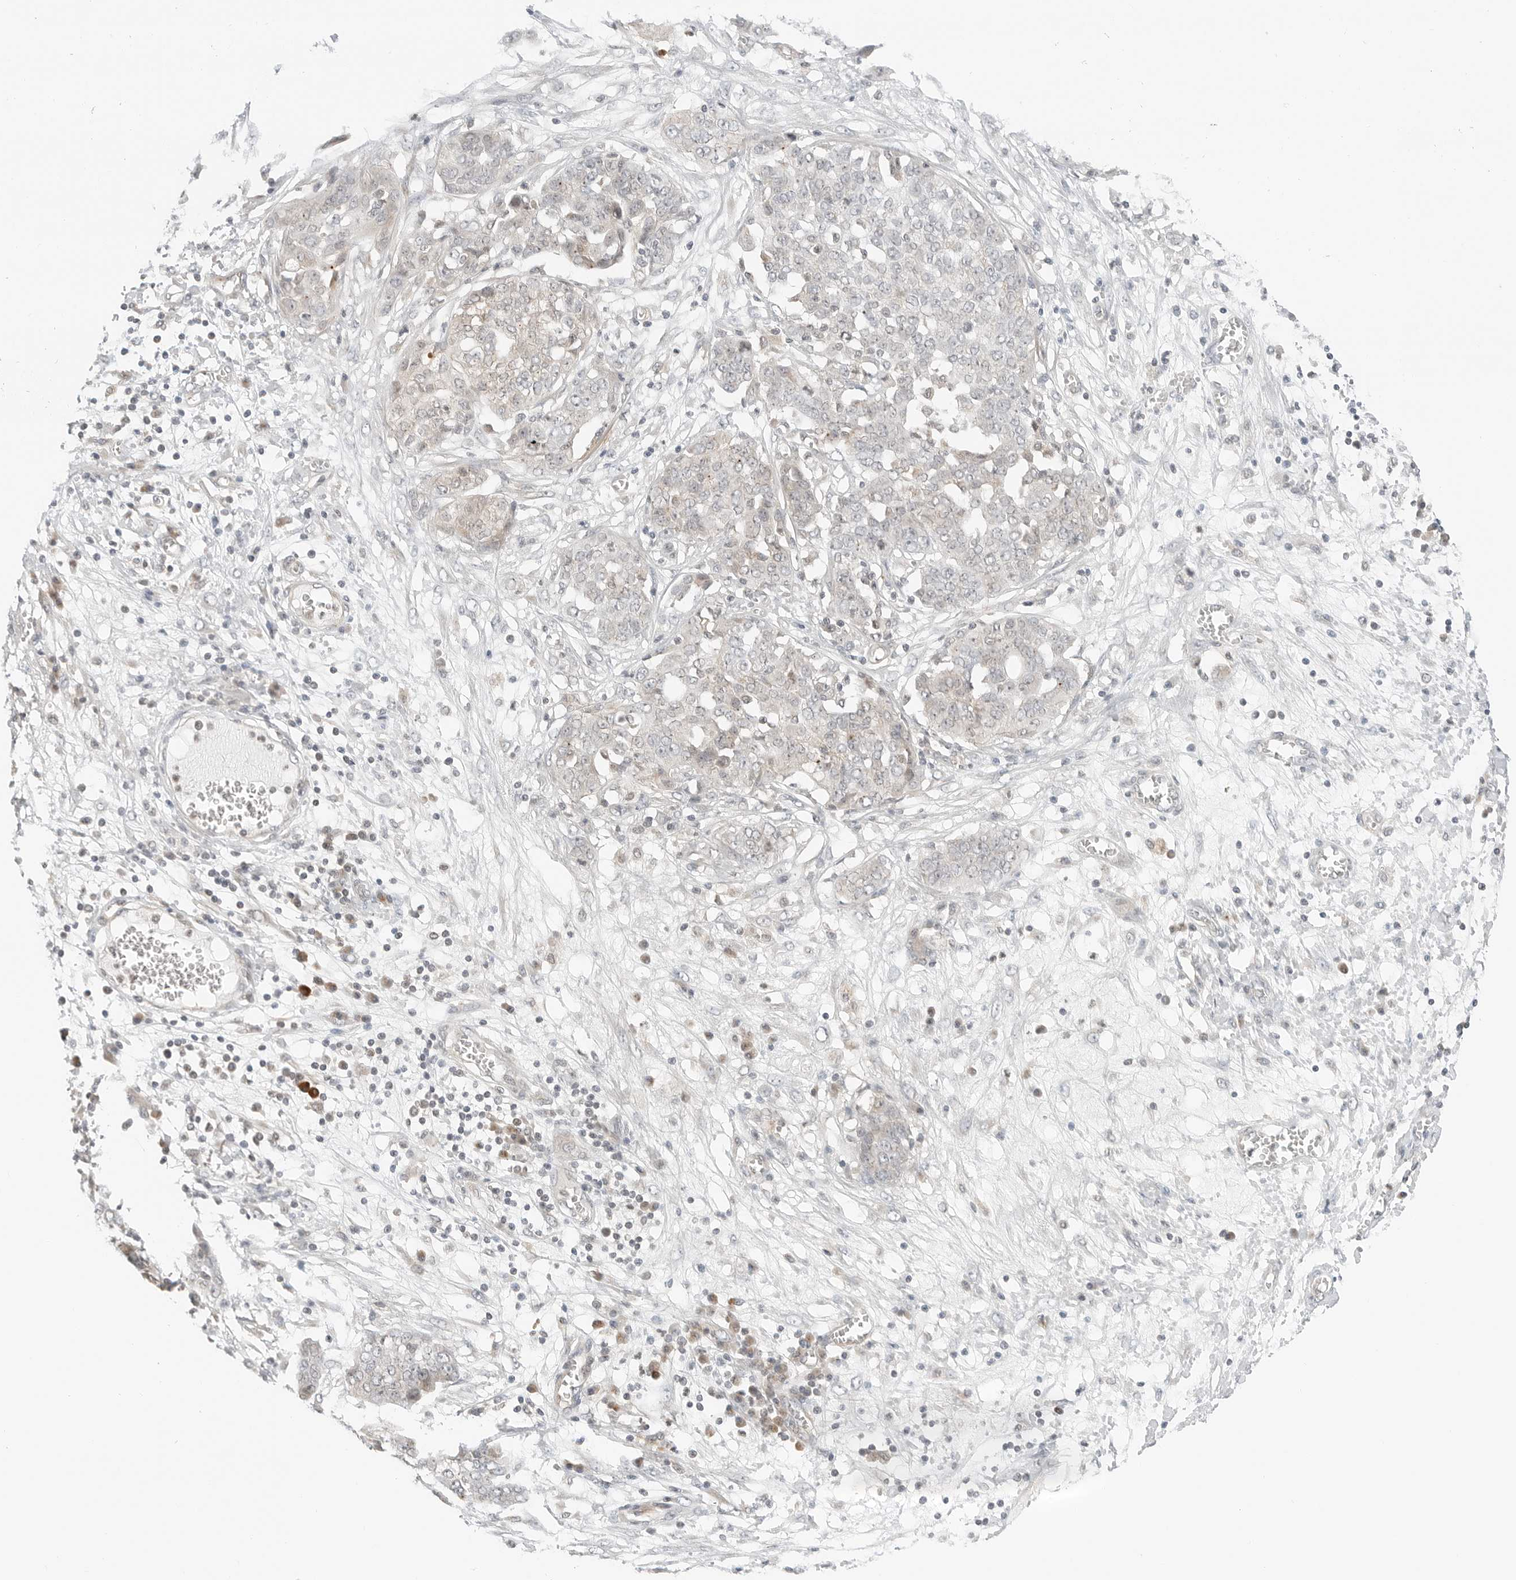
{"staining": {"intensity": "negative", "quantity": "none", "location": "none"}, "tissue": "ovarian cancer", "cell_type": "Tumor cells", "image_type": "cancer", "snomed": [{"axis": "morphology", "description": "Cystadenocarcinoma, serous, NOS"}, {"axis": "topography", "description": "Soft tissue"}, {"axis": "topography", "description": "Ovary"}], "caption": "Immunohistochemical staining of ovarian cancer displays no significant positivity in tumor cells.", "gene": "IQCC", "patient": {"sex": "female", "age": 57}}